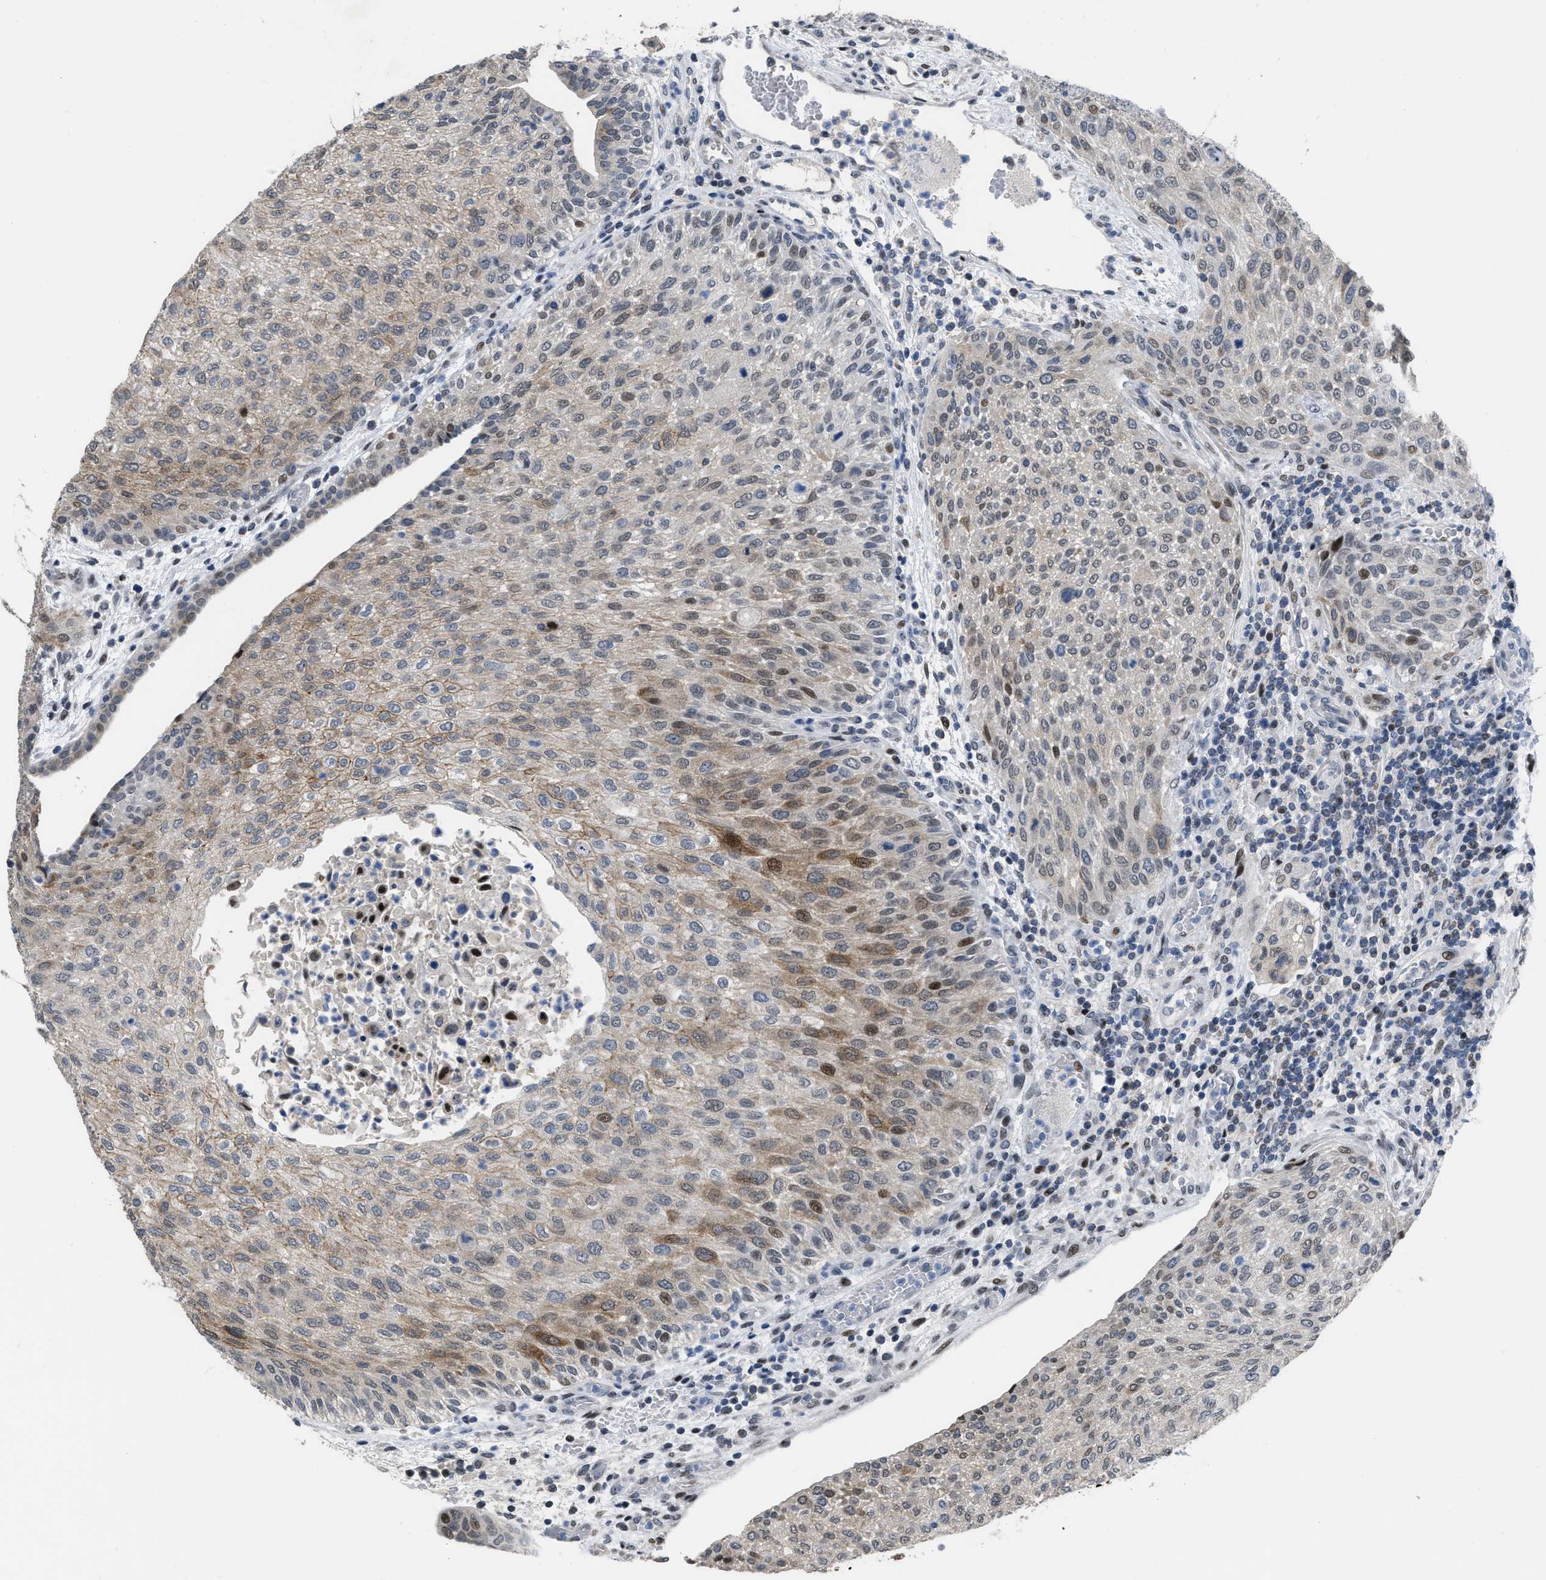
{"staining": {"intensity": "moderate", "quantity": "<25%", "location": "cytoplasmic/membranous,nuclear"}, "tissue": "urothelial cancer", "cell_type": "Tumor cells", "image_type": "cancer", "snomed": [{"axis": "morphology", "description": "Urothelial carcinoma, Low grade"}, {"axis": "morphology", "description": "Urothelial carcinoma, High grade"}, {"axis": "topography", "description": "Urinary bladder"}], "caption": "Human high-grade urothelial carcinoma stained for a protein (brown) shows moderate cytoplasmic/membranous and nuclear positive staining in approximately <25% of tumor cells.", "gene": "SETDB1", "patient": {"sex": "male", "age": 35}}